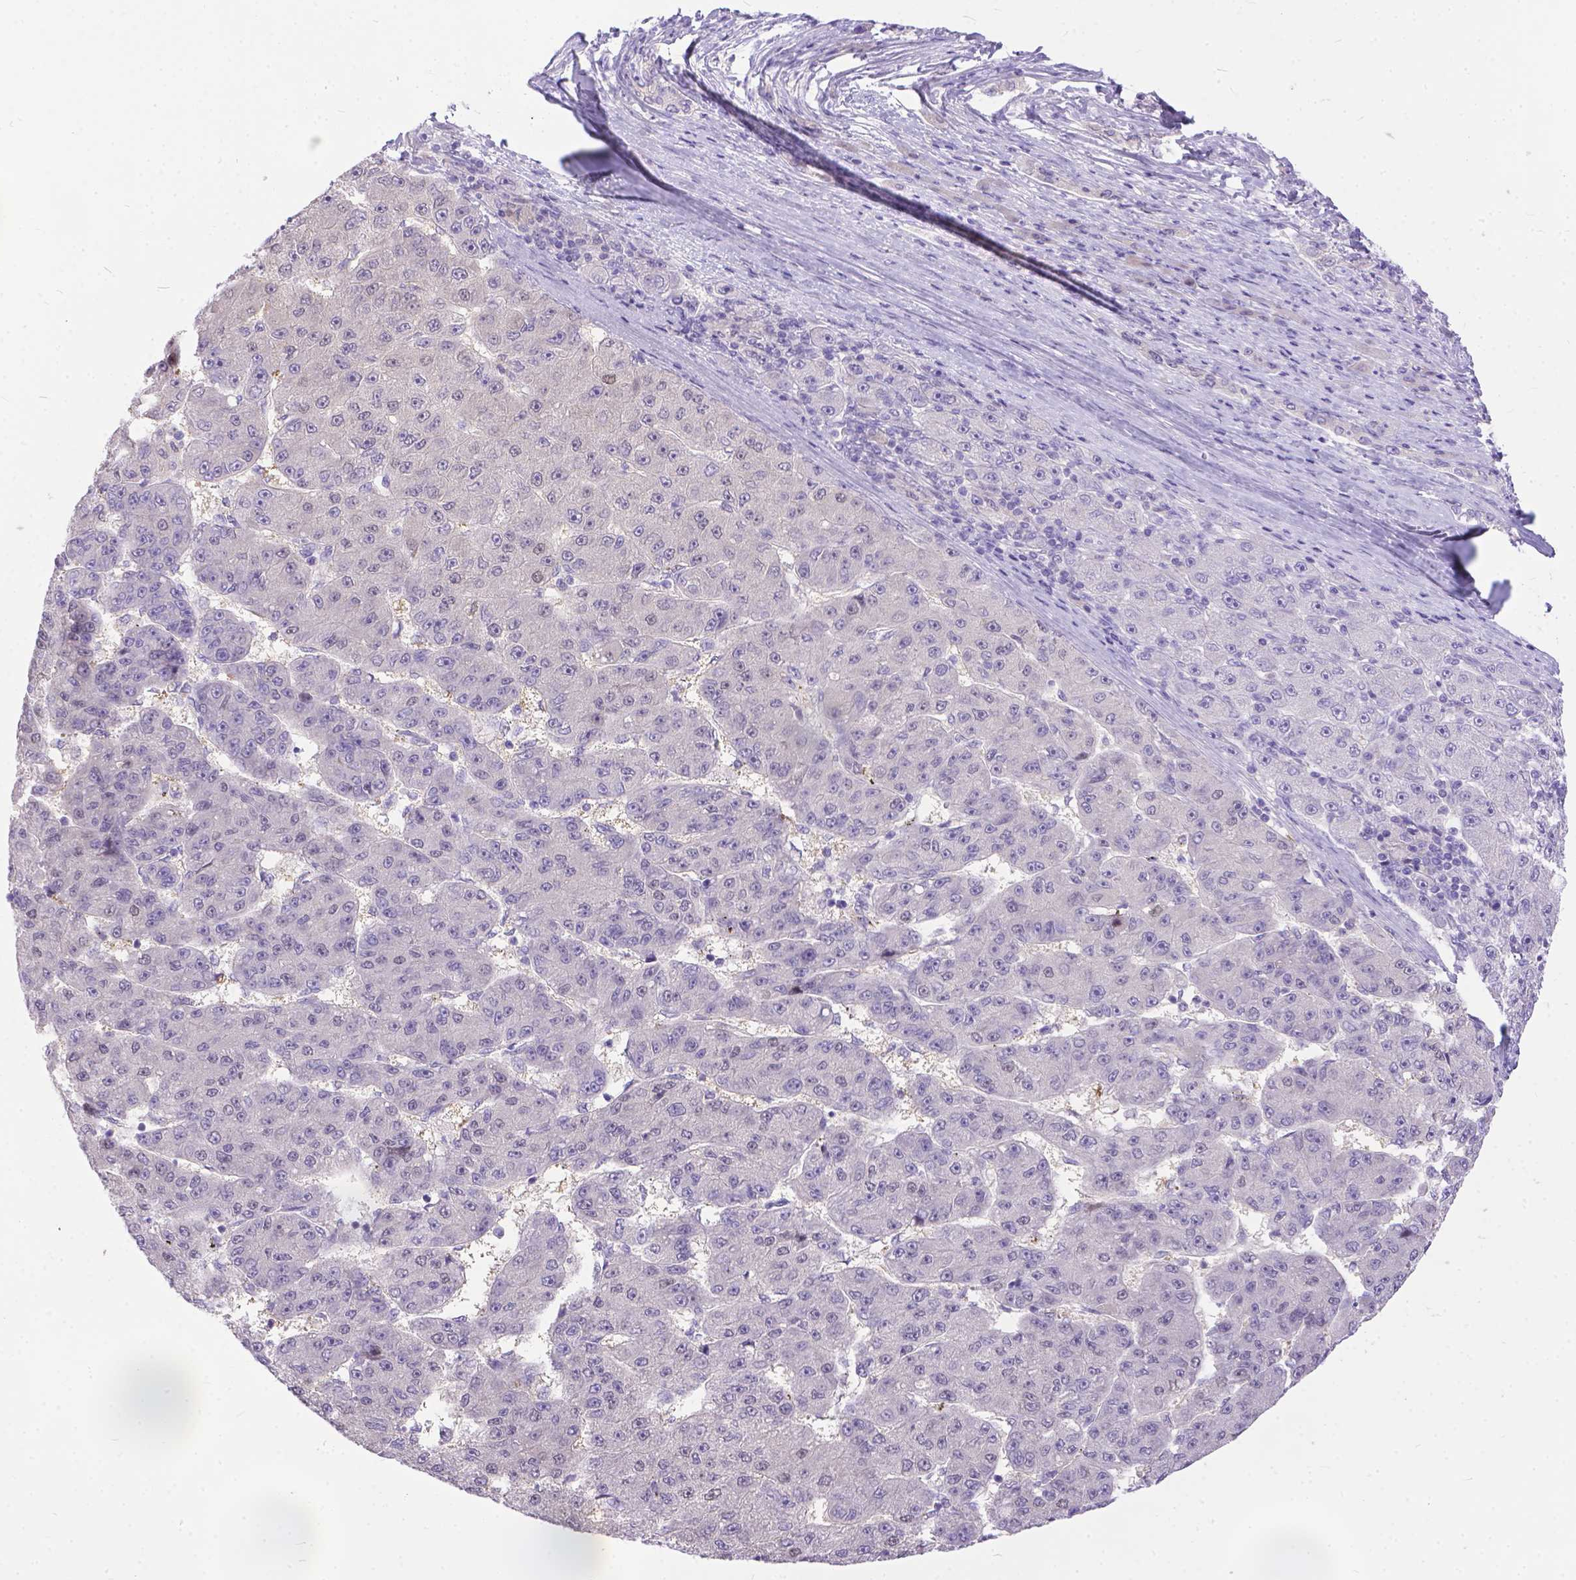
{"staining": {"intensity": "negative", "quantity": "none", "location": "none"}, "tissue": "liver cancer", "cell_type": "Tumor cells", "image_type": "cancer", "snomed": [{"axis": "morphology", "description": "Carcinoma, Hepatocellular, NOS"}, {"axis": "topography", "description": "Liver"}], "caption": "An immunohistochemistry (IHC) image of liver hepatocellular carcinoma is shown. There is no staining in tumor cells of liver hepatocellular carcinoma.", "gene": "TTLL6", "patient": {"sex": "male", "age": 67}}